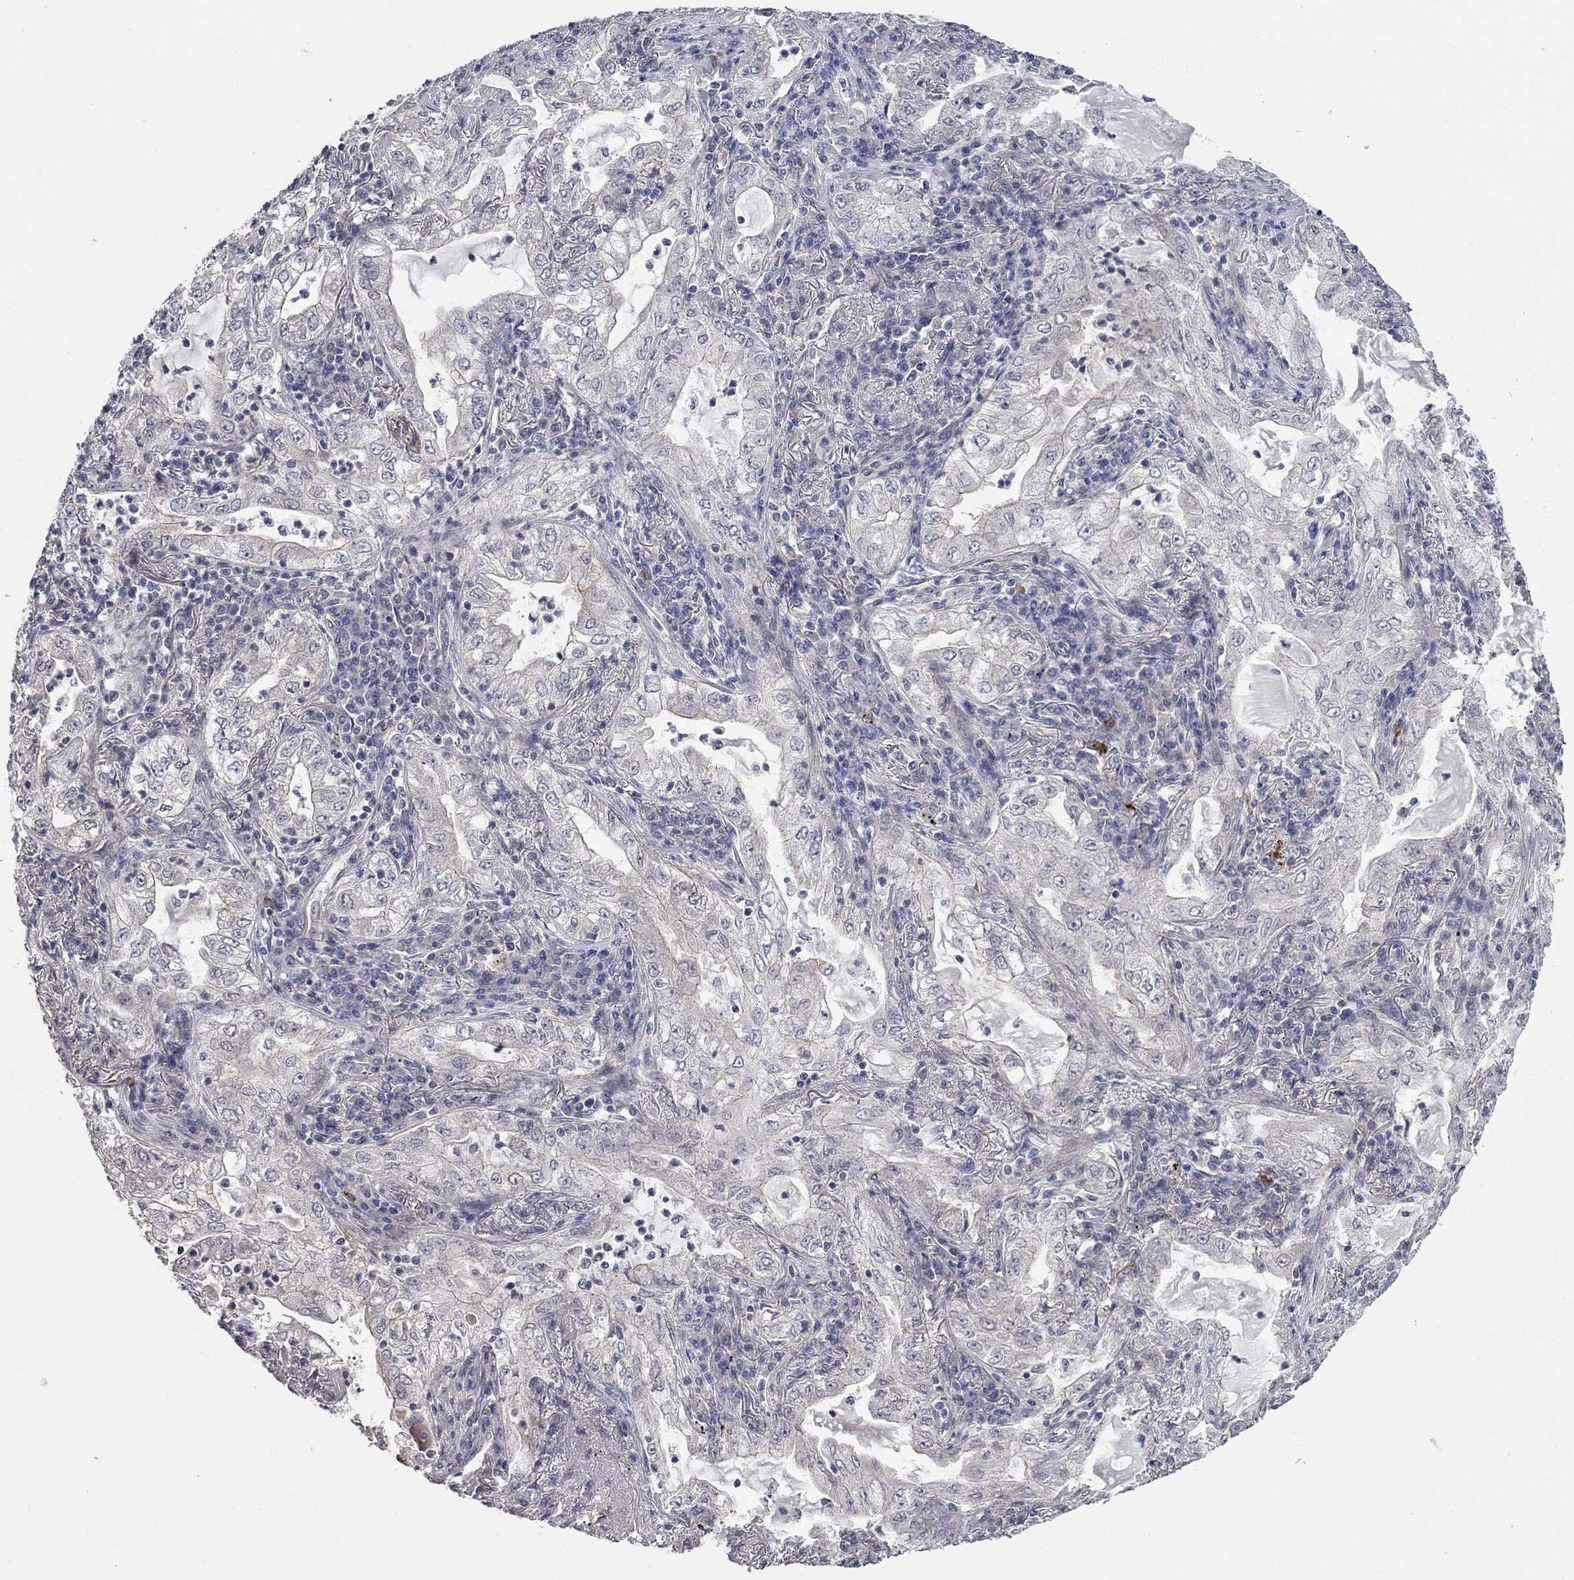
{"staining": {"intensity": "negative", "quantity": "none", "location": "none"}, "tissue": "lung cancer", "cell_type": "Tumor cells", "image_type": "cancer", "snomed": [{"axis": "morphology", "description": "Adenocarcinoma, NOS"}, {"axis": "topography", "description": "Lung"}], "caption": "IHC of adenocarcinoma (lung) demonstrates no positivity in tumor cells.", "gene": "WASF3", "patient": {"sex": "female", "age": 73}}